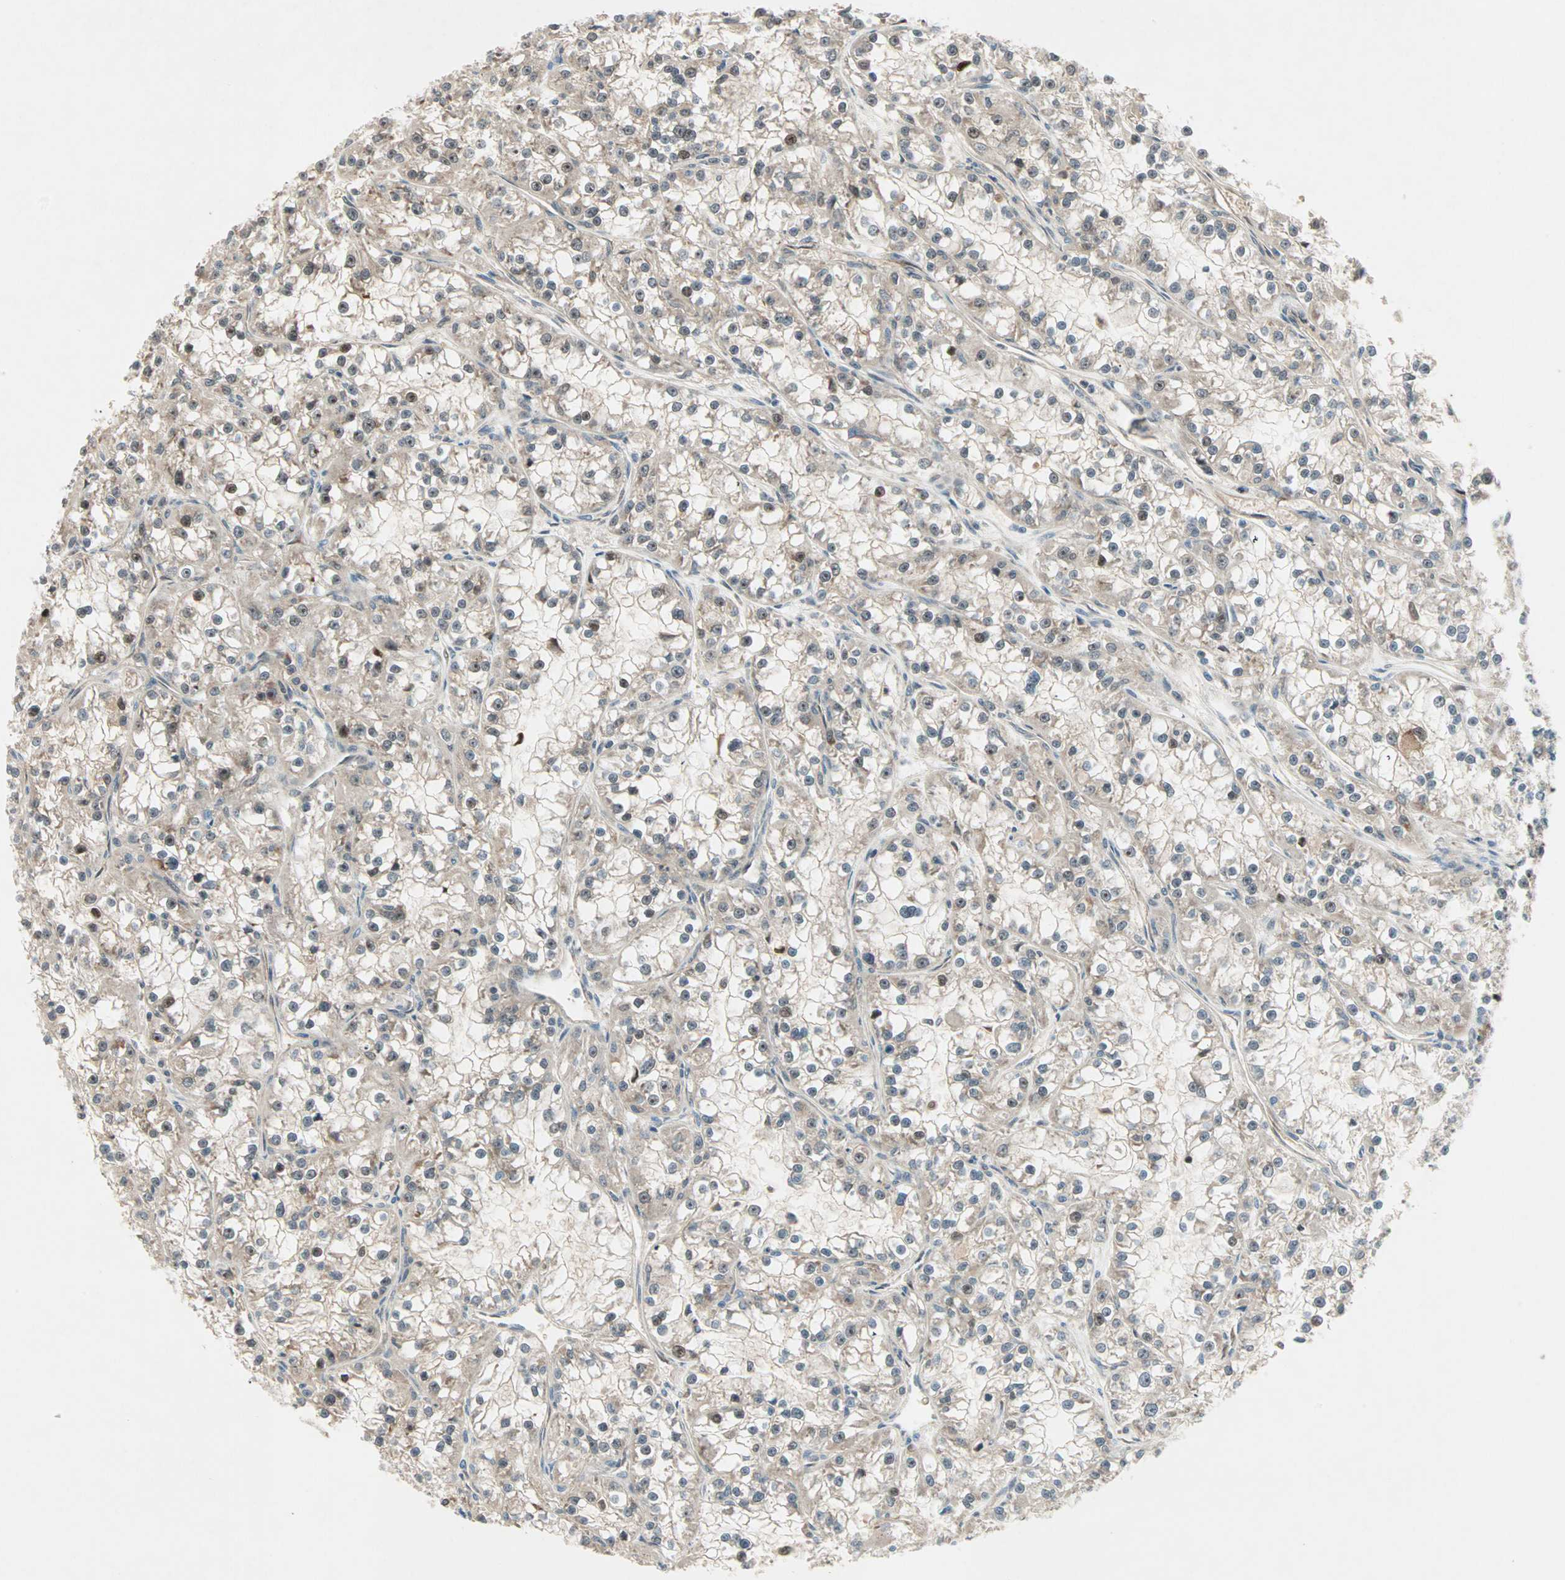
{"staining": {"intensity": "weak", "quantity": "25%-75%", "location": "cytoplasmic/membranous"}, "tissue": "renal cancer", "cell_type": "Tumor cells", "image_type": "cancer", "snomed": [{"axis": "morphology", "description": "Adenocarcinoma, NOS"}, {"axis": "topography", "description": "Kidney"}], "caption": "Renal adenocarcinoma tissue displays weak cytoplasmic/membranous staining in approximately 25%-75% of tumor cells", "gene": "RTL6", "patient": {"sex": "female", "age": 52}}